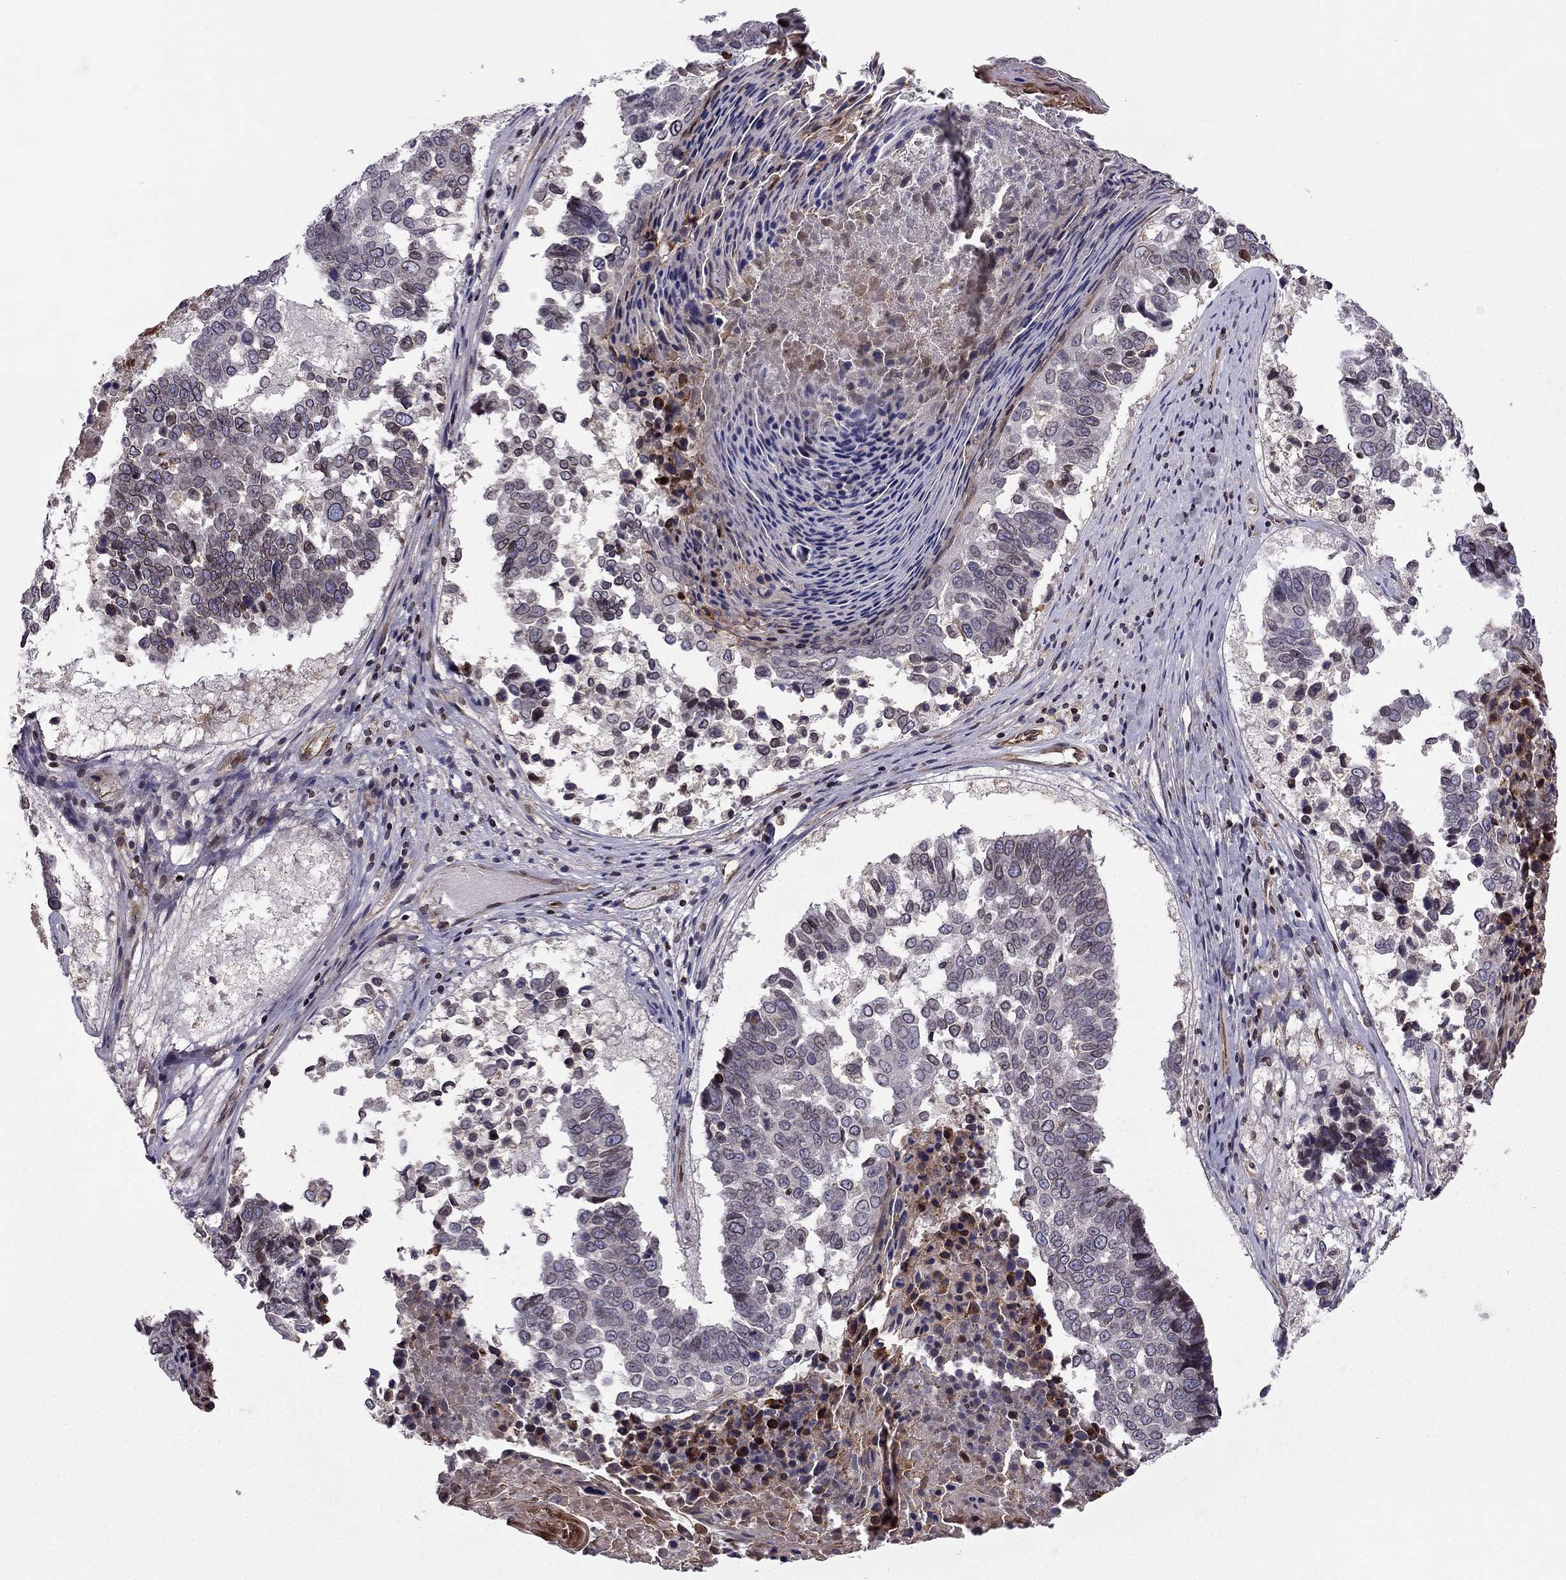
{"staining": {"intensity": "negative", "quantity": "none", "location": "none"}, "tissue": "lung cancer", "cell_type": "Tumor cells", "image_type": "cancer", "snomed": [{"axis": "morphology", "description": "Squamous cell carcinoma, NOS"}, {"axis": "topography", "description": "Lung"}], "caption": "Immunohistochemistry (IHC) of human squamous cell carcinoma (lung) displays no positivity in tumor cells.", "gene": "CDC42BPA", "patient": {"sex": "male", "age": 73}}